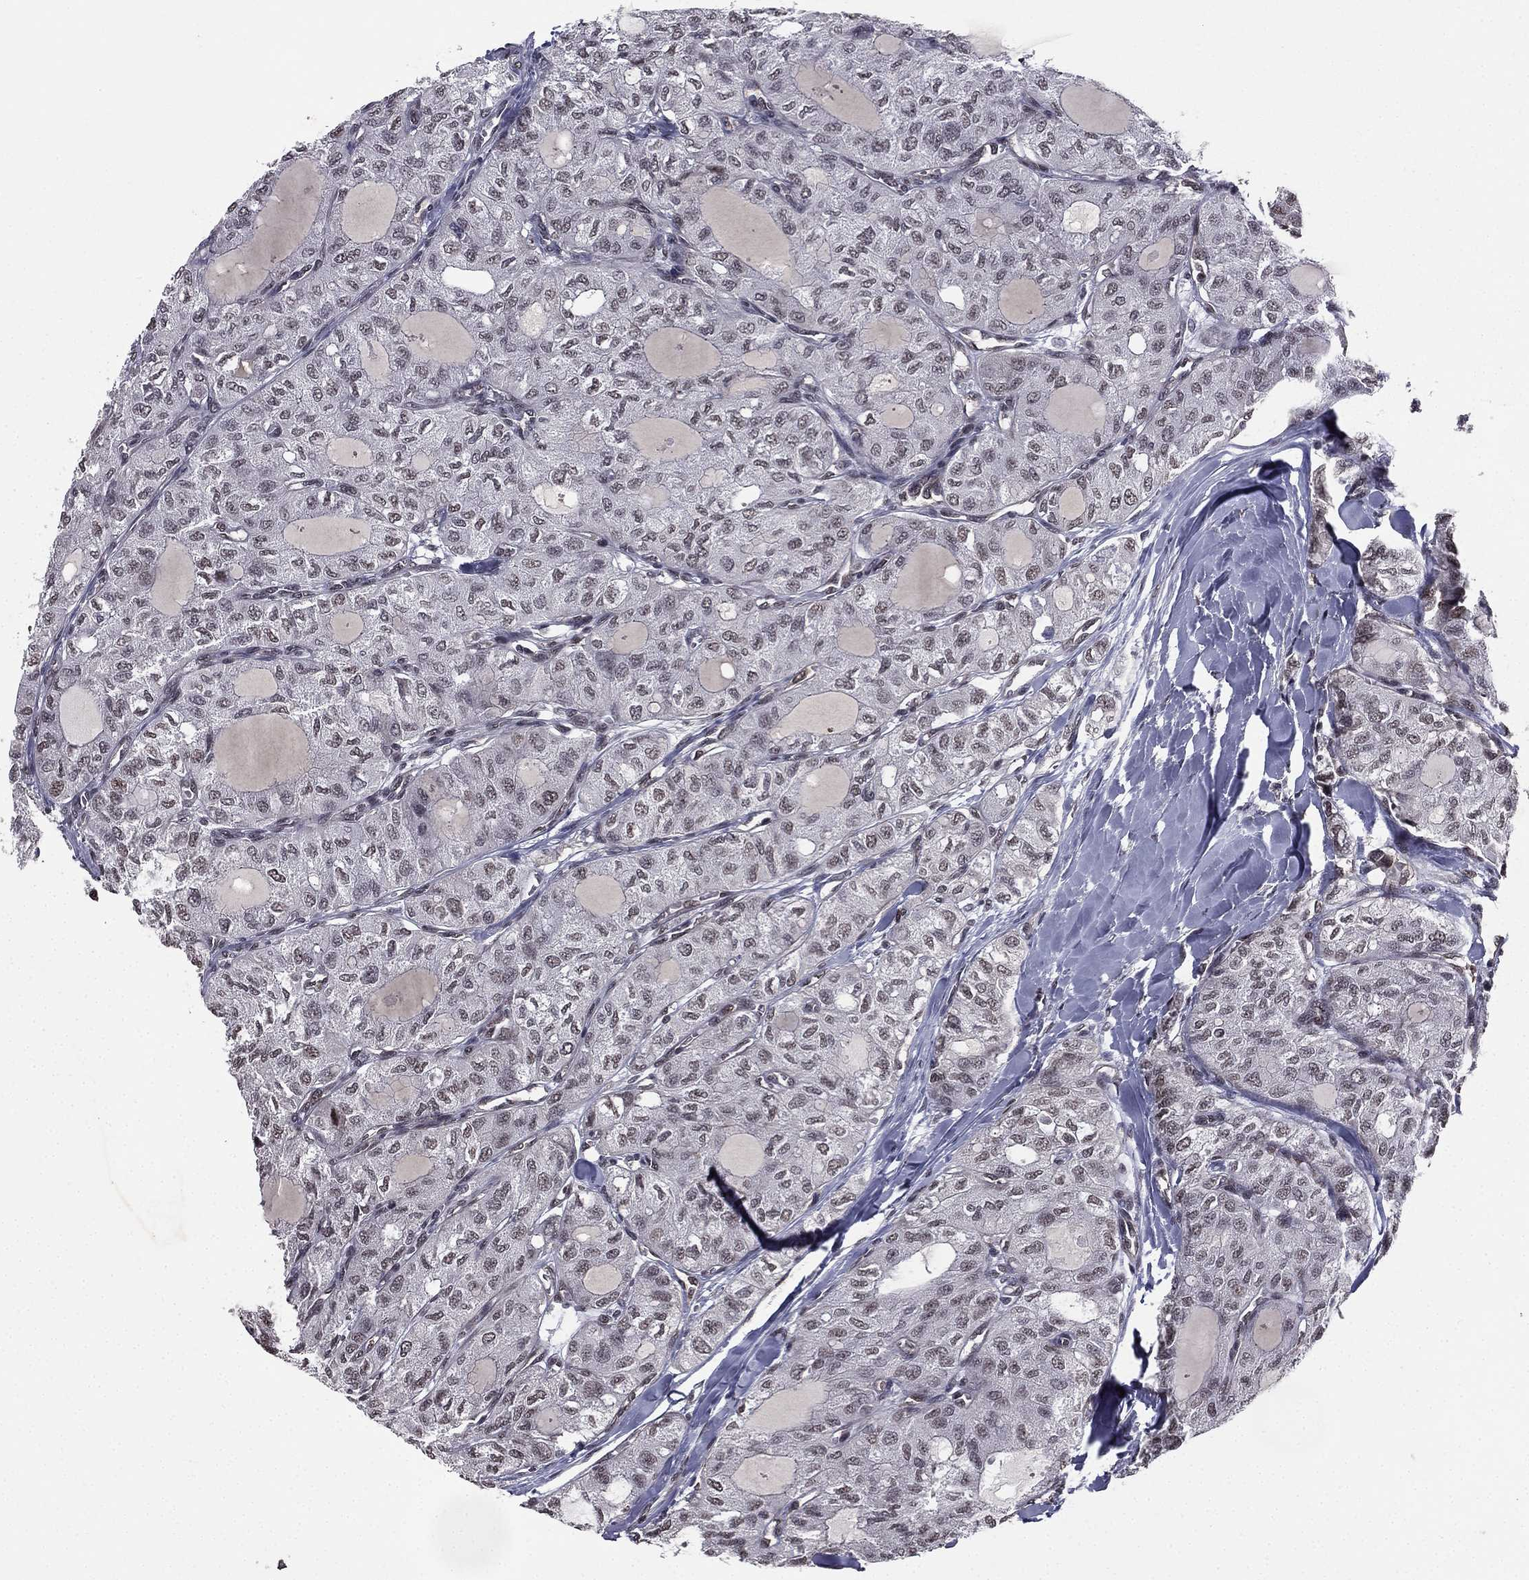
{"staining": {"intensity": "negative", "quantity": "none", "location": "none"}, "tissue": "thyroid cancer", "cell_type": "Tumor cells", "image_type": "cancer", "snomed": [{"axis": "morphology", "description": "Follicular adenoma carcinoma, NOS"}, {"axis": "topography", "description": "Thyroid gland"}], "caption": "This is an immunohistochemistry image of human thyroid cancer. There is no staining in tumor cells.", "gene": "RARB", "patient": {"sex": "male", "age": 75}}